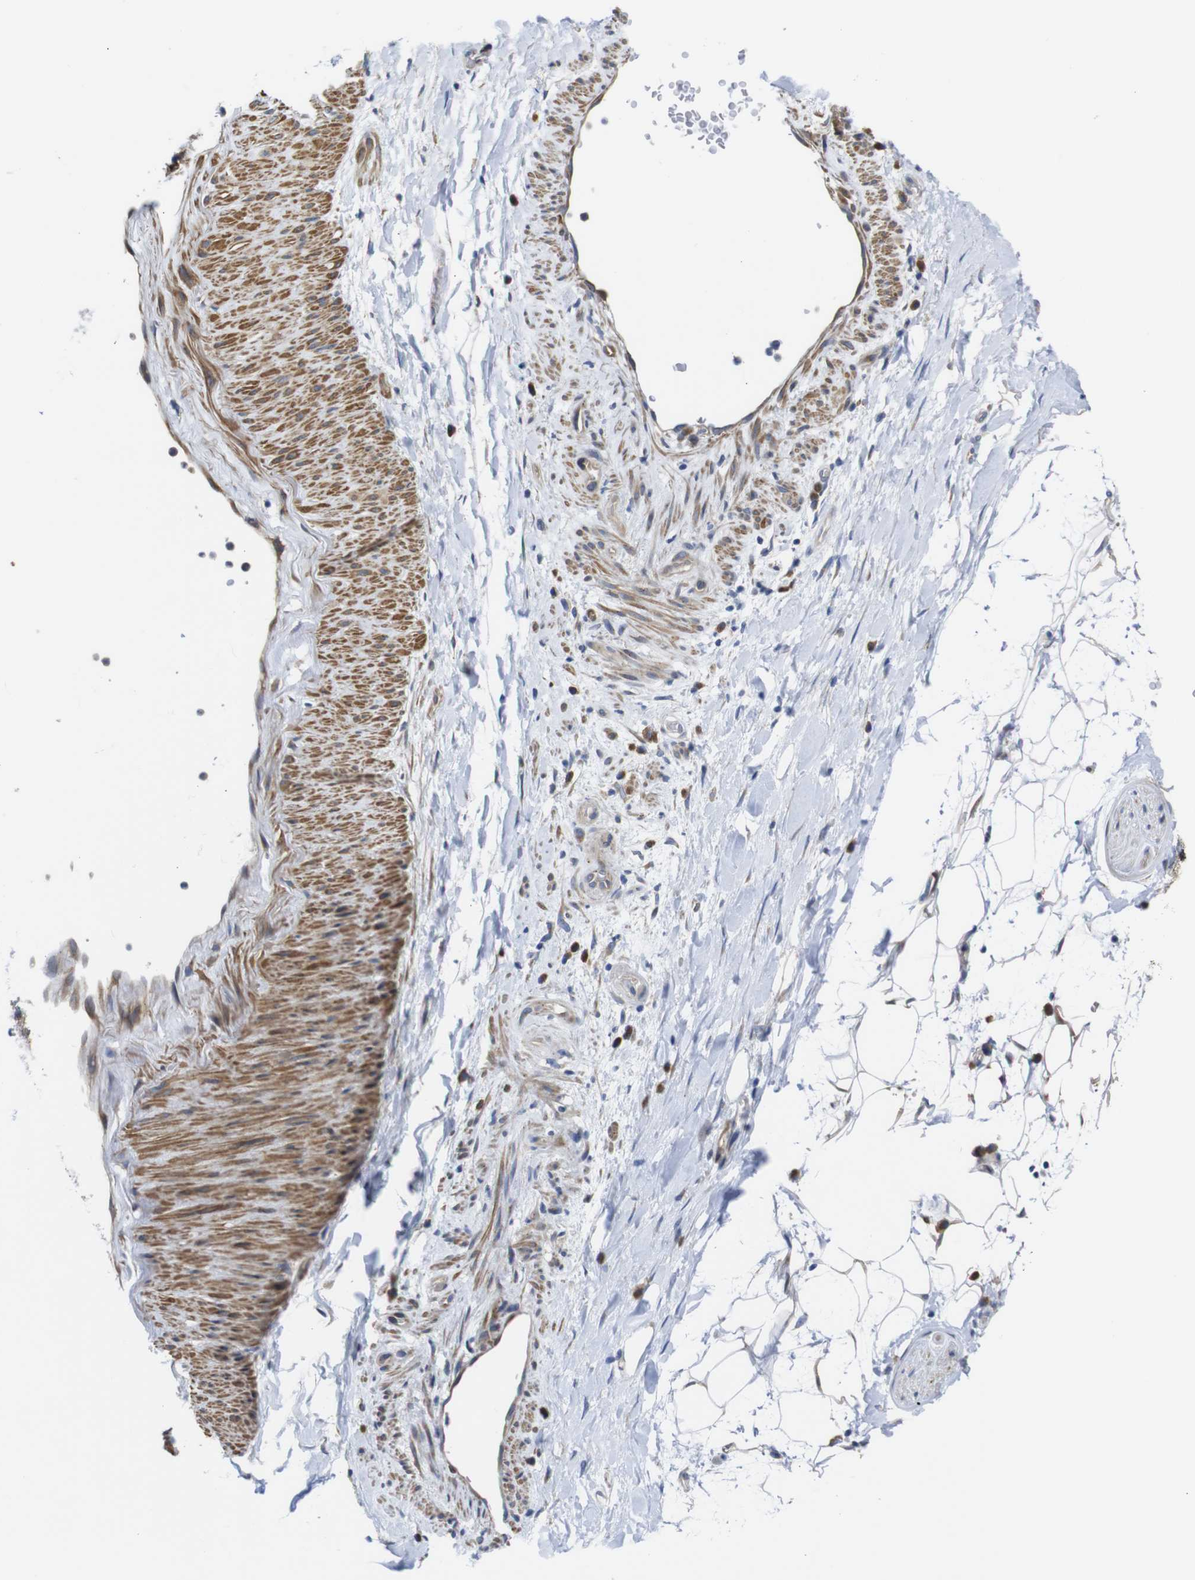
{"staining": {"intensity": "weak", "quantity": ">75%", "location": "cytoplasmic/membranous"}, "tissue": "adipose tissue", "cell_type": "Adipocytes", "image_type": "normal", "snomed": [{"axis": "morphology", "description": "Normal tissue, NOS"}, {"axis": "topography", "description": "Soft tissue"}], "caption": "Immunohistochemical staining of benign adipose tissue displays low levels of weak cytoplasmic/membranous positivity in approximately >75% of adipocytes. (DAB IHC, brown staining for protein, blue staining for nuclei).", "gene": "DDRGK1", "patient": {"sex": "male", "age": 72}}